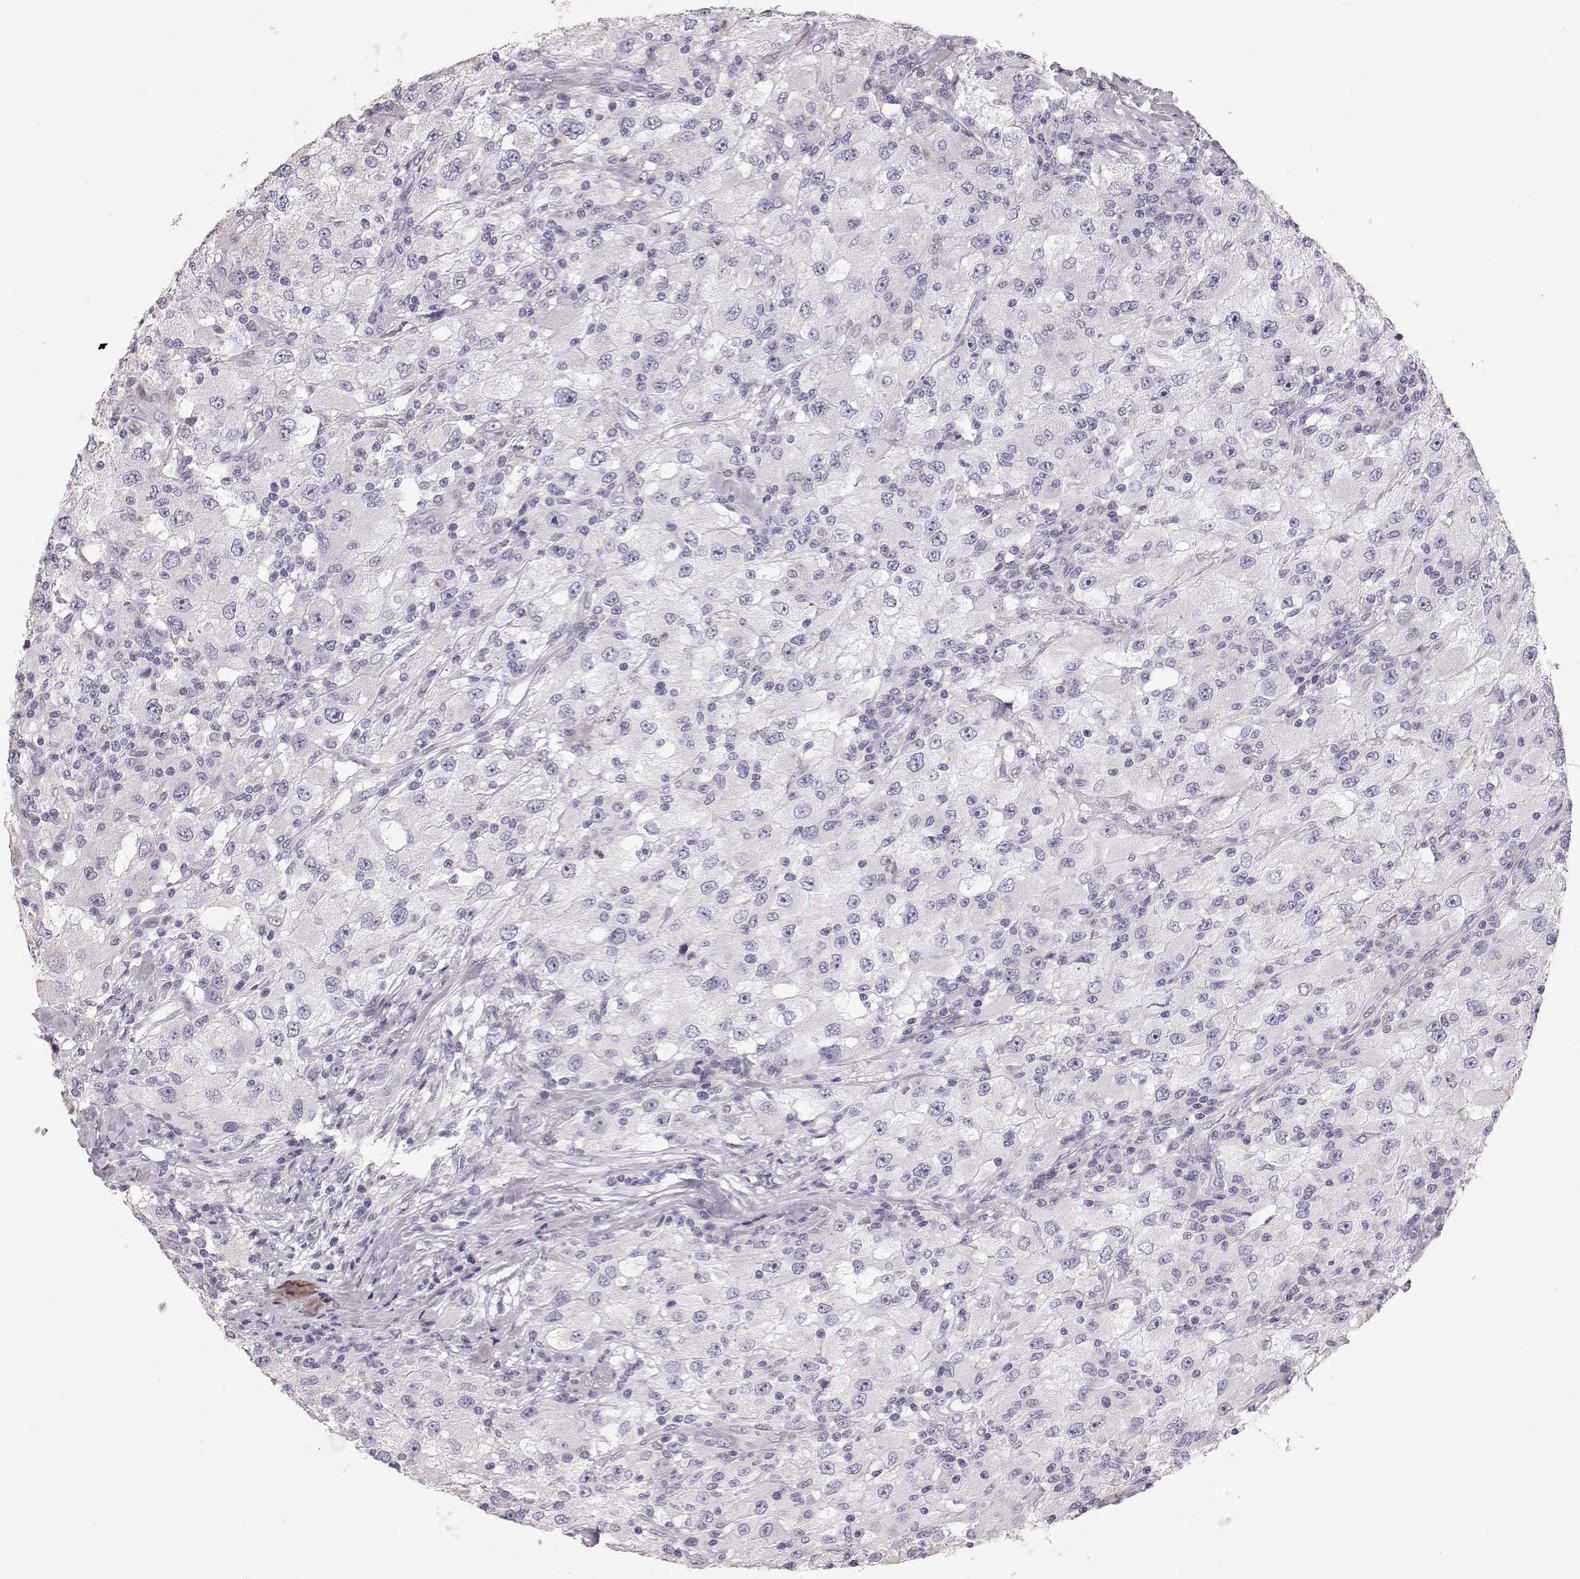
{"staining": {"intensity": "negative", "quantity": "none", "location": "none"}, "tissue": "renal cancer", "cell_type": "Tumor cells", "image_type": "cancer", "snomed": [{"axis": "morphology", "description": "Adenocarcinoma, NOS"}, {"axis": "topography", "description": "Kidney"}], "caption": "The IHC photomicrograph has no significant positivity in tumor cells of adenocarcinoma (renal) tissue. (DAB (3,3'-diaminobenzidine) immunohistochemistry visualized using brightfield microscopy, high magnification).", "gene": "POU1F1", "patient": {"sex": "female", "age": 67}}